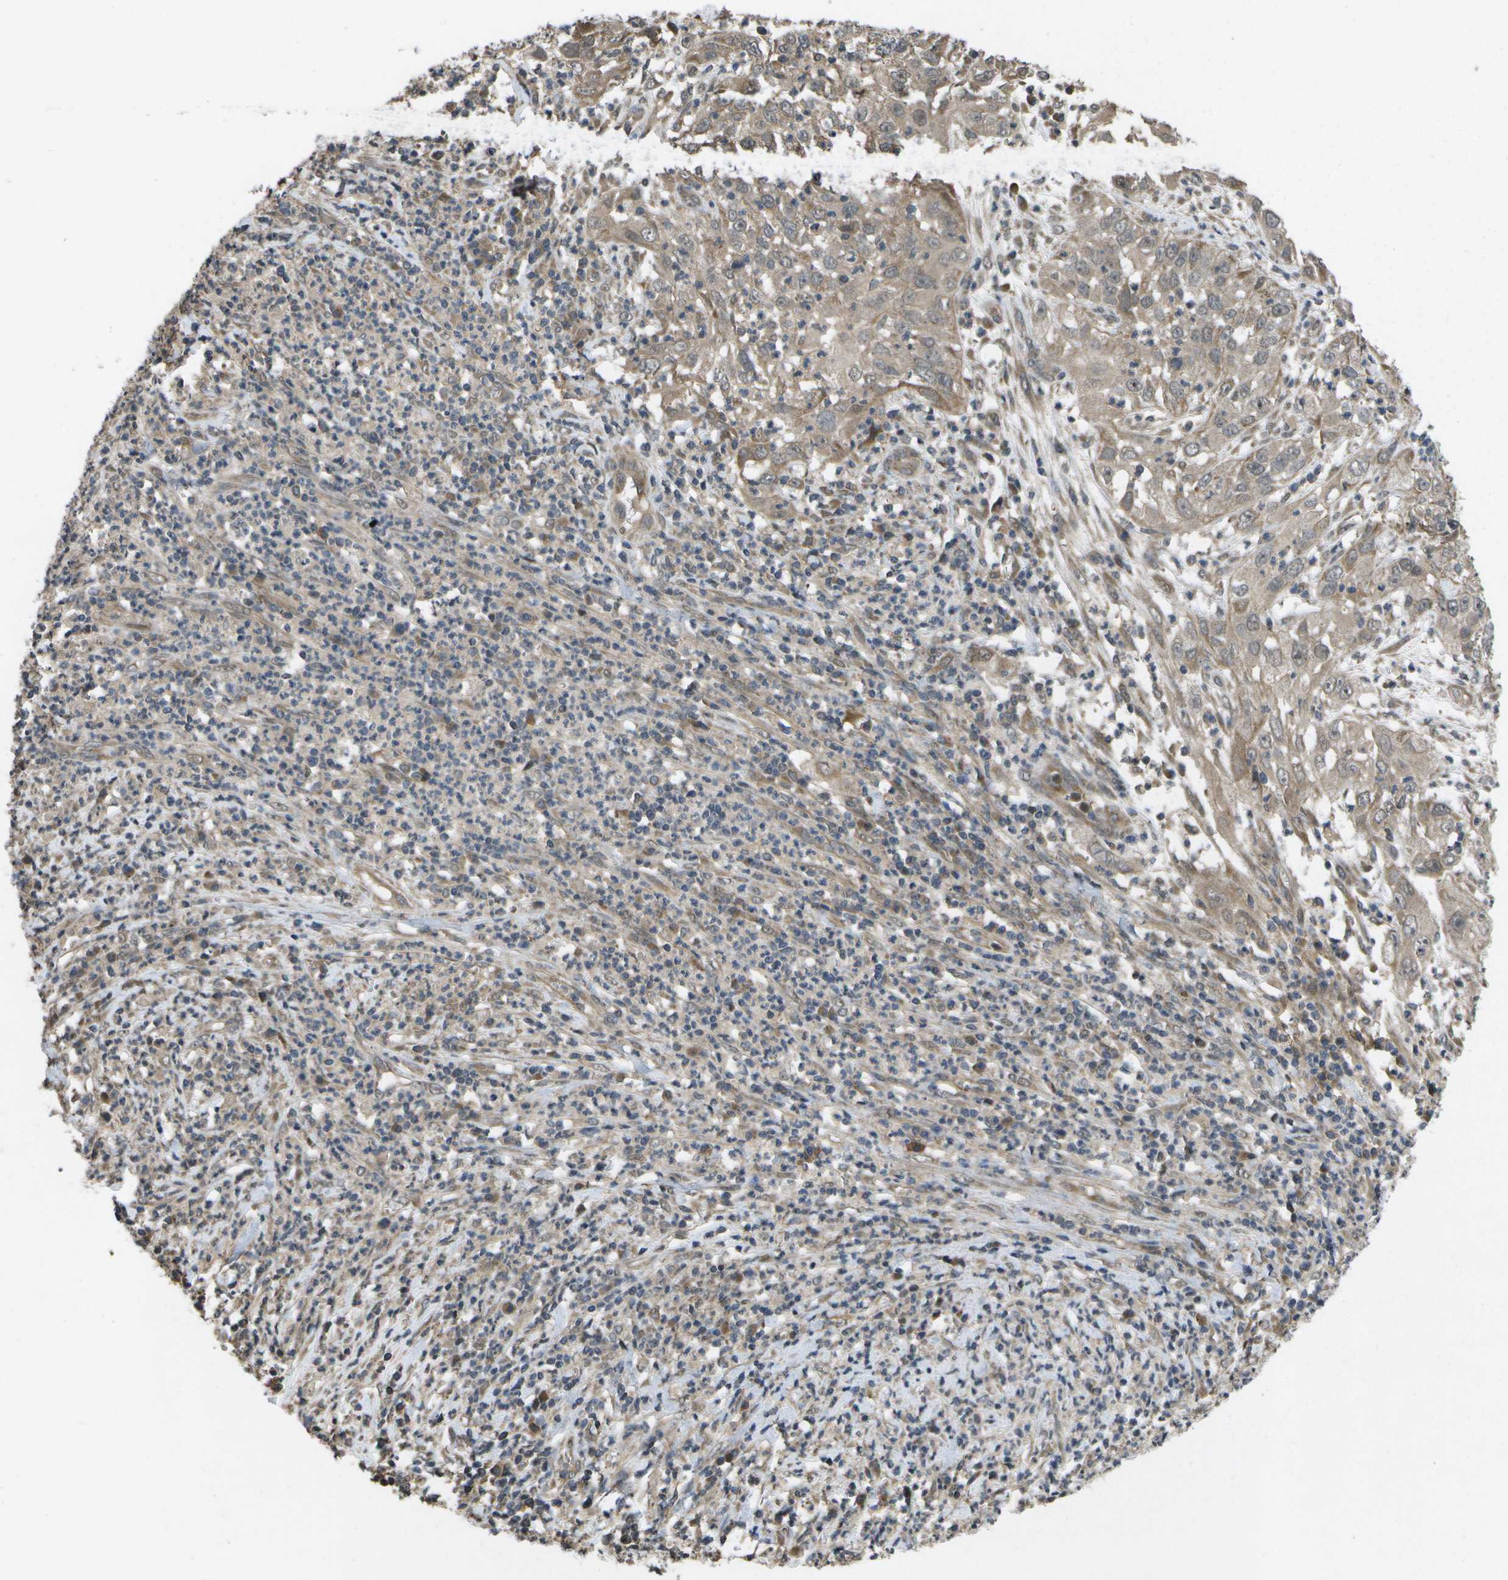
{"staining": {"intensity": "weak", "quantity": ">75%", "location": "cytoplasmic/membranous"}, "tissue": "cervical cancer", "cell_type": "Tumor cells", "image_type": "cancer", "snomed": [{"axis": "morphology", "description": "Squamous cell carcinoma, NOS"}, {"axis": "topography", "description": "Cervix"}], "caption": "Immunohistochemistry (IHC) image of neoplastic tissue: squamous cell carcinoma (cervical) stained using immunohistochemistry (IHC) displays low levels of weak protein expression localized specifically in the cytoplasmic/membranous of tumor cells, appearing as a cytoplasmic/membranous brown color.", "gene": "ALAS1", "patient": {"sex": "female", "age": 32}}